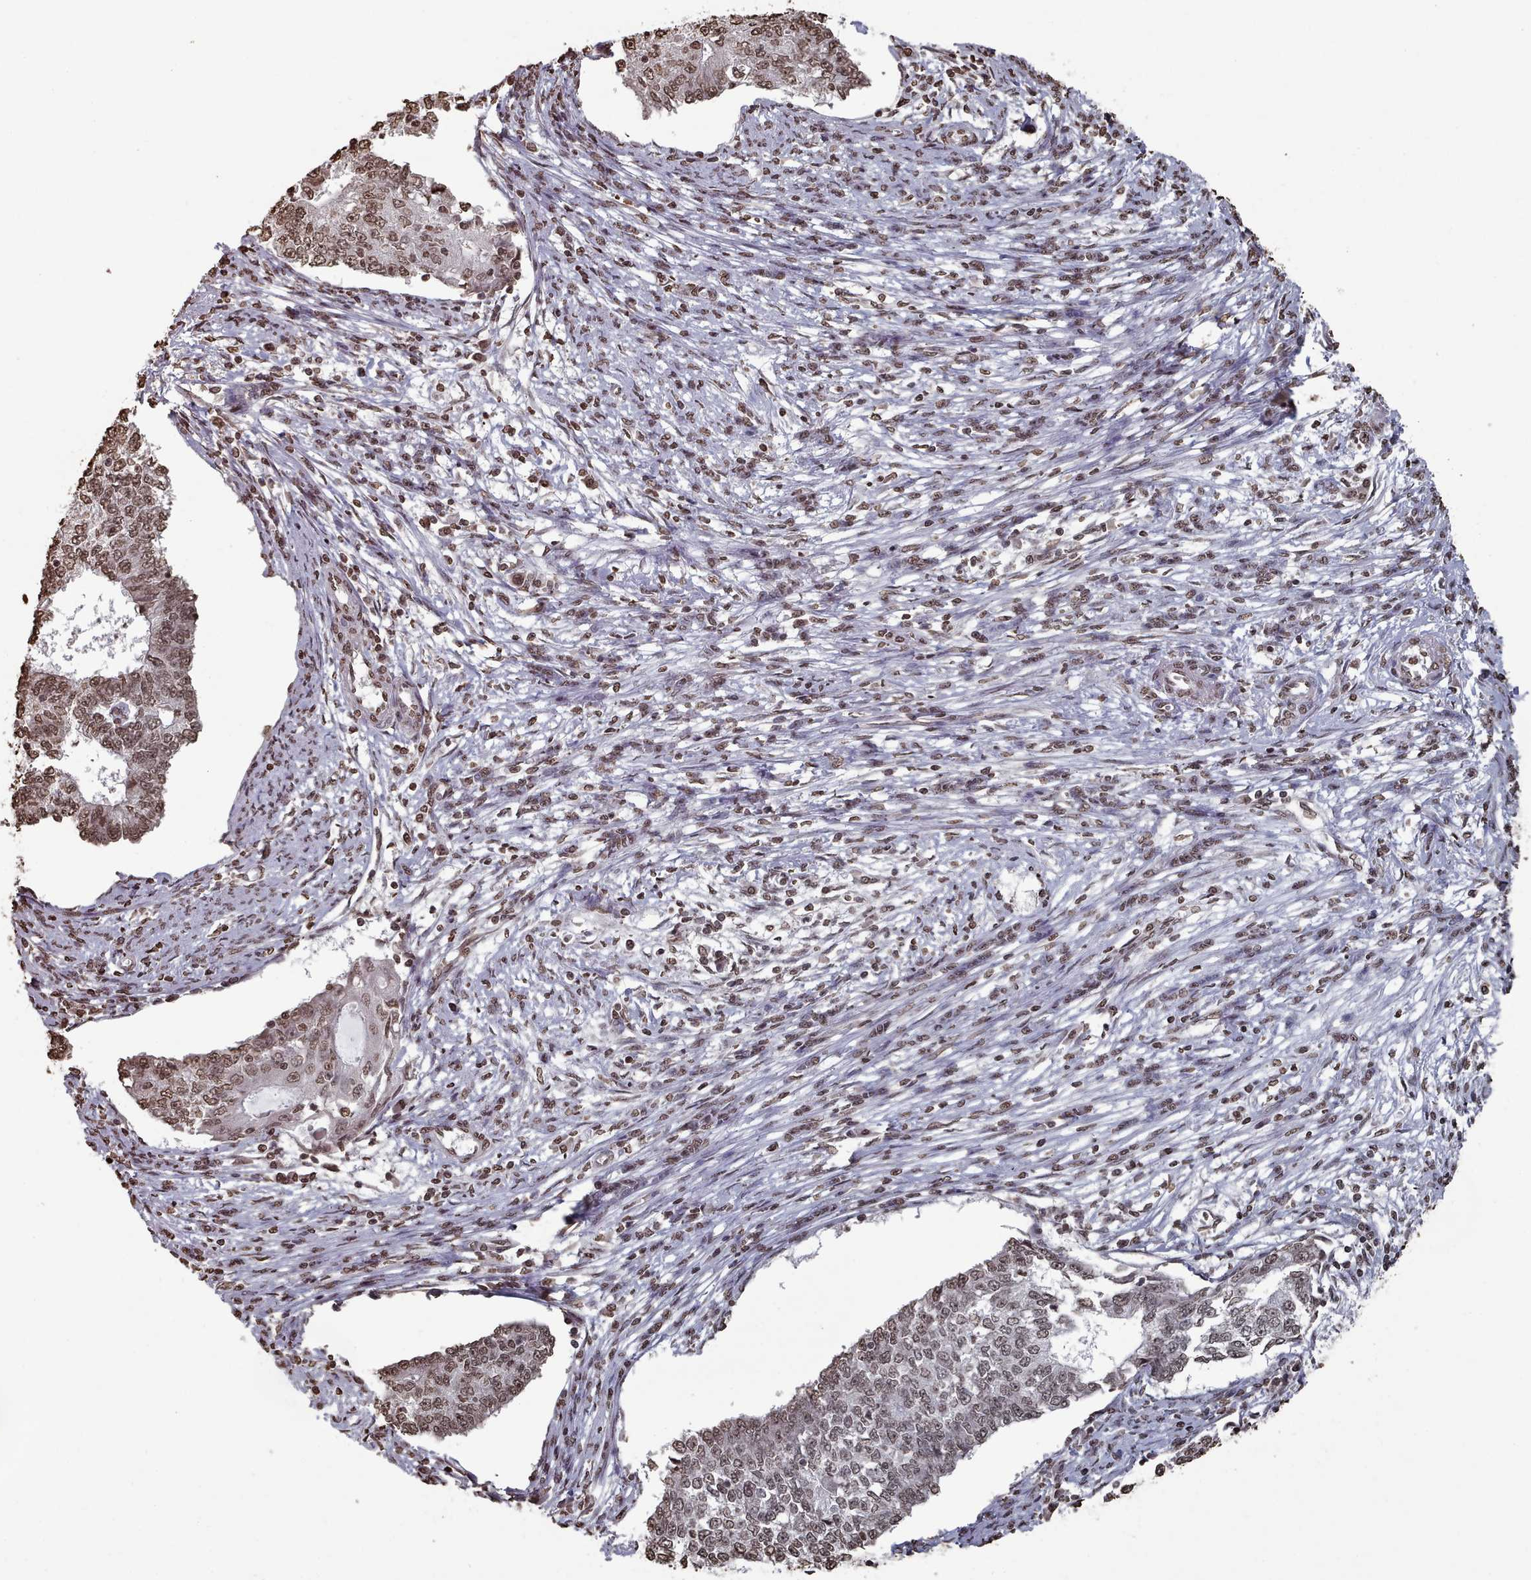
{"staining": {"intensity": "moderate", "quantity": ">75%", "location": "nuclear"}, "tissue": "endometrial cancer", "cell_type": "Tumor cells", "image_type": "cancer", "snomed": [{"axis": "morphology", "description": "Adenocarcinoma, NOS"}, {"axis": "topography", "description": "Endometrium"}], "caption": "DAB immunohistochemical staining of adenocarcinoma (endometrial) demonstrates moderate nuclear protein staining in about >75% of tumor cells.", "gene": "PLEKHG5", "patient": {"sex": "female", "age": 56}}